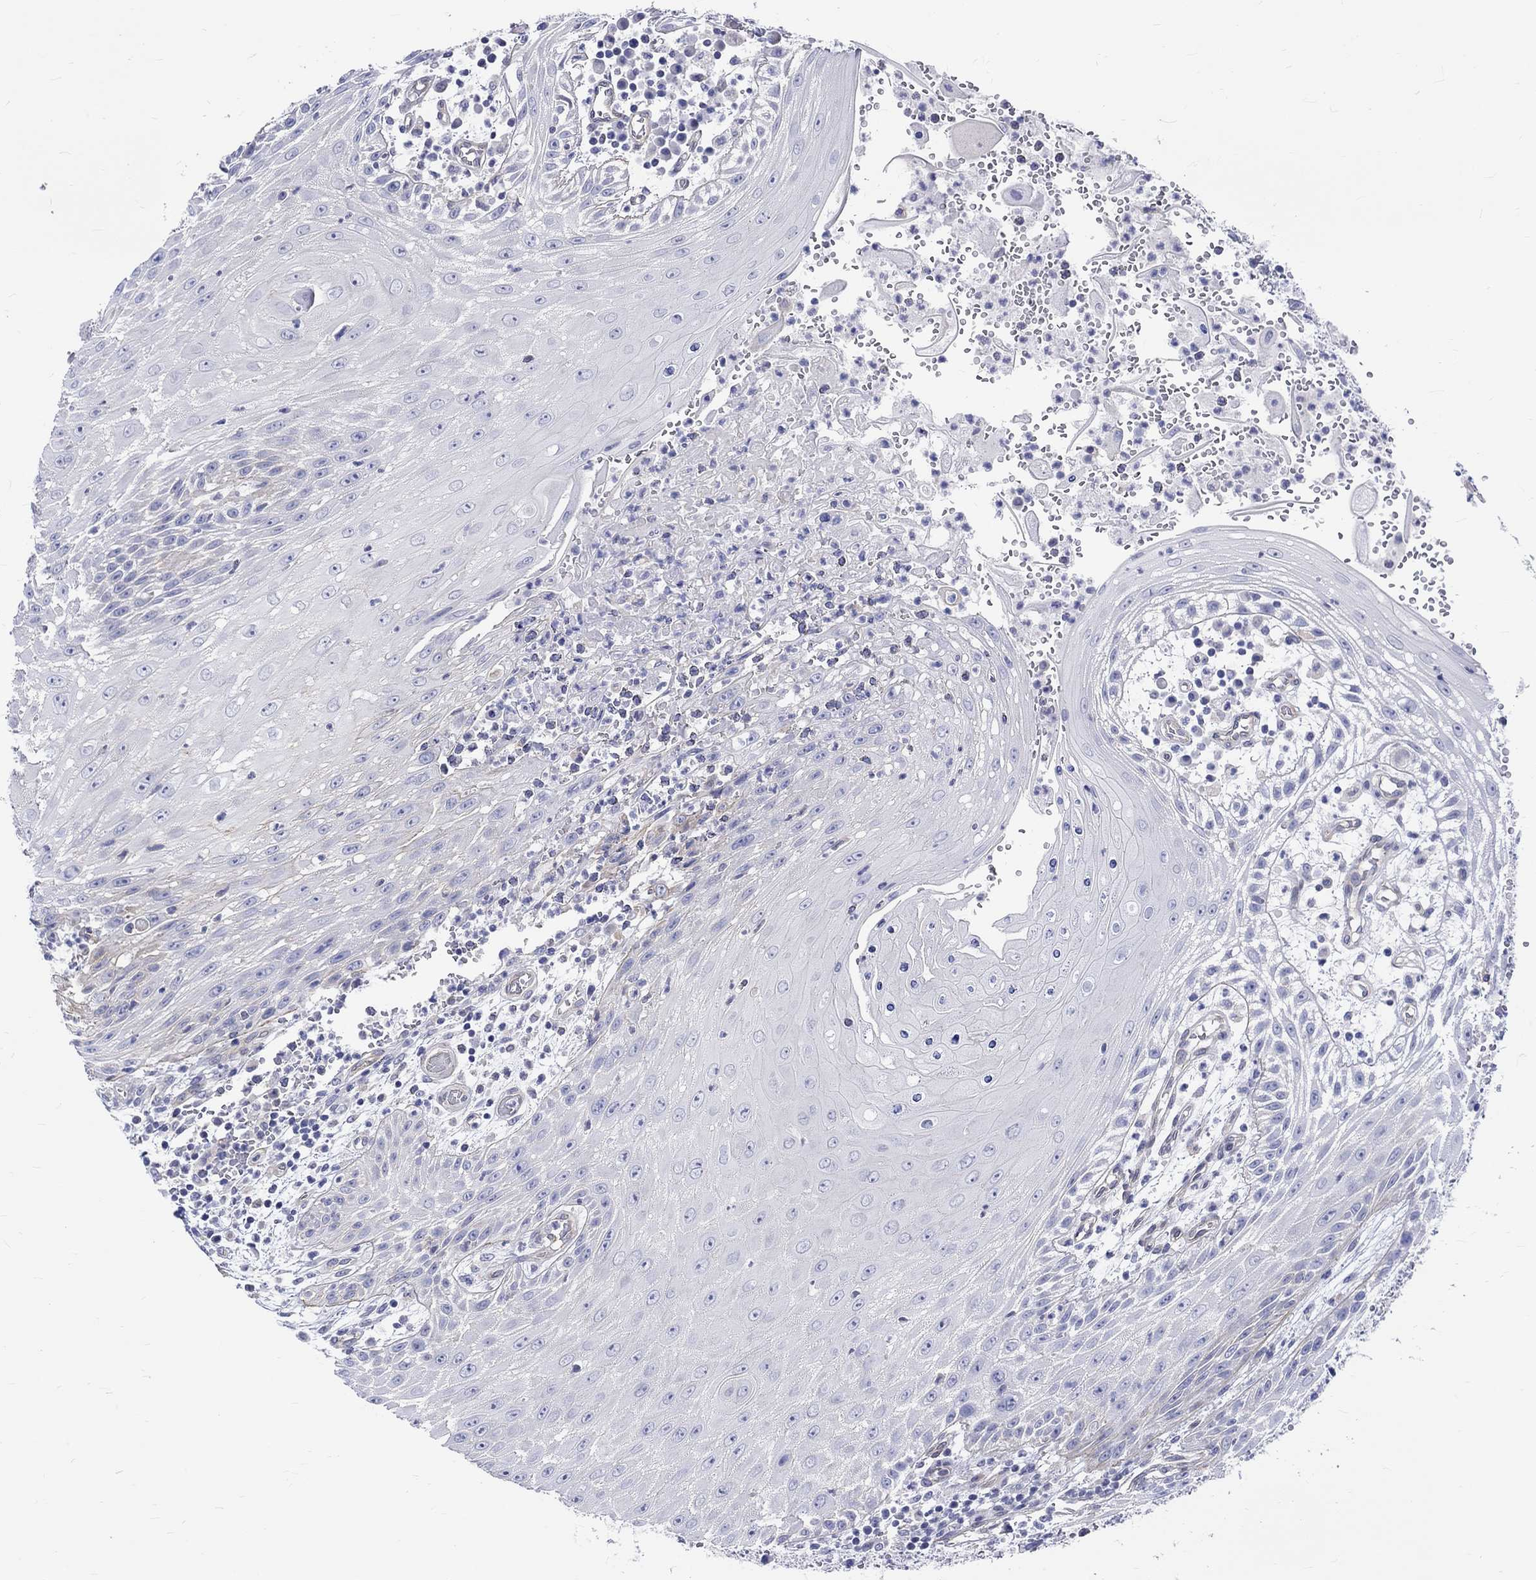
{"staining": {"intensity": "negative", "quantity": "none", "location": "none"}, "tissue": "head and neck cancer", "cell_type": "Tumor cells", "image_type": "cancer", "snomed": [{"axis": "morphology", "description": "Squamous cell carcinoma, NOS"}, {"axis": "topography", "description": "Oral tissue"}, {"axis": "topography", "description": "Head-Neck"}], "caption": "Protein analysis of squamous cell carcinoma (head and neck) demonstrates no significant positivity in tumor cells. (DAB (3,3'-diaminobenzidine) immunohistochemistry (IHC) with hematoxylin counter stain).", "gene": "SH2D7", "patient": {"sex": "male", "age": 58}}